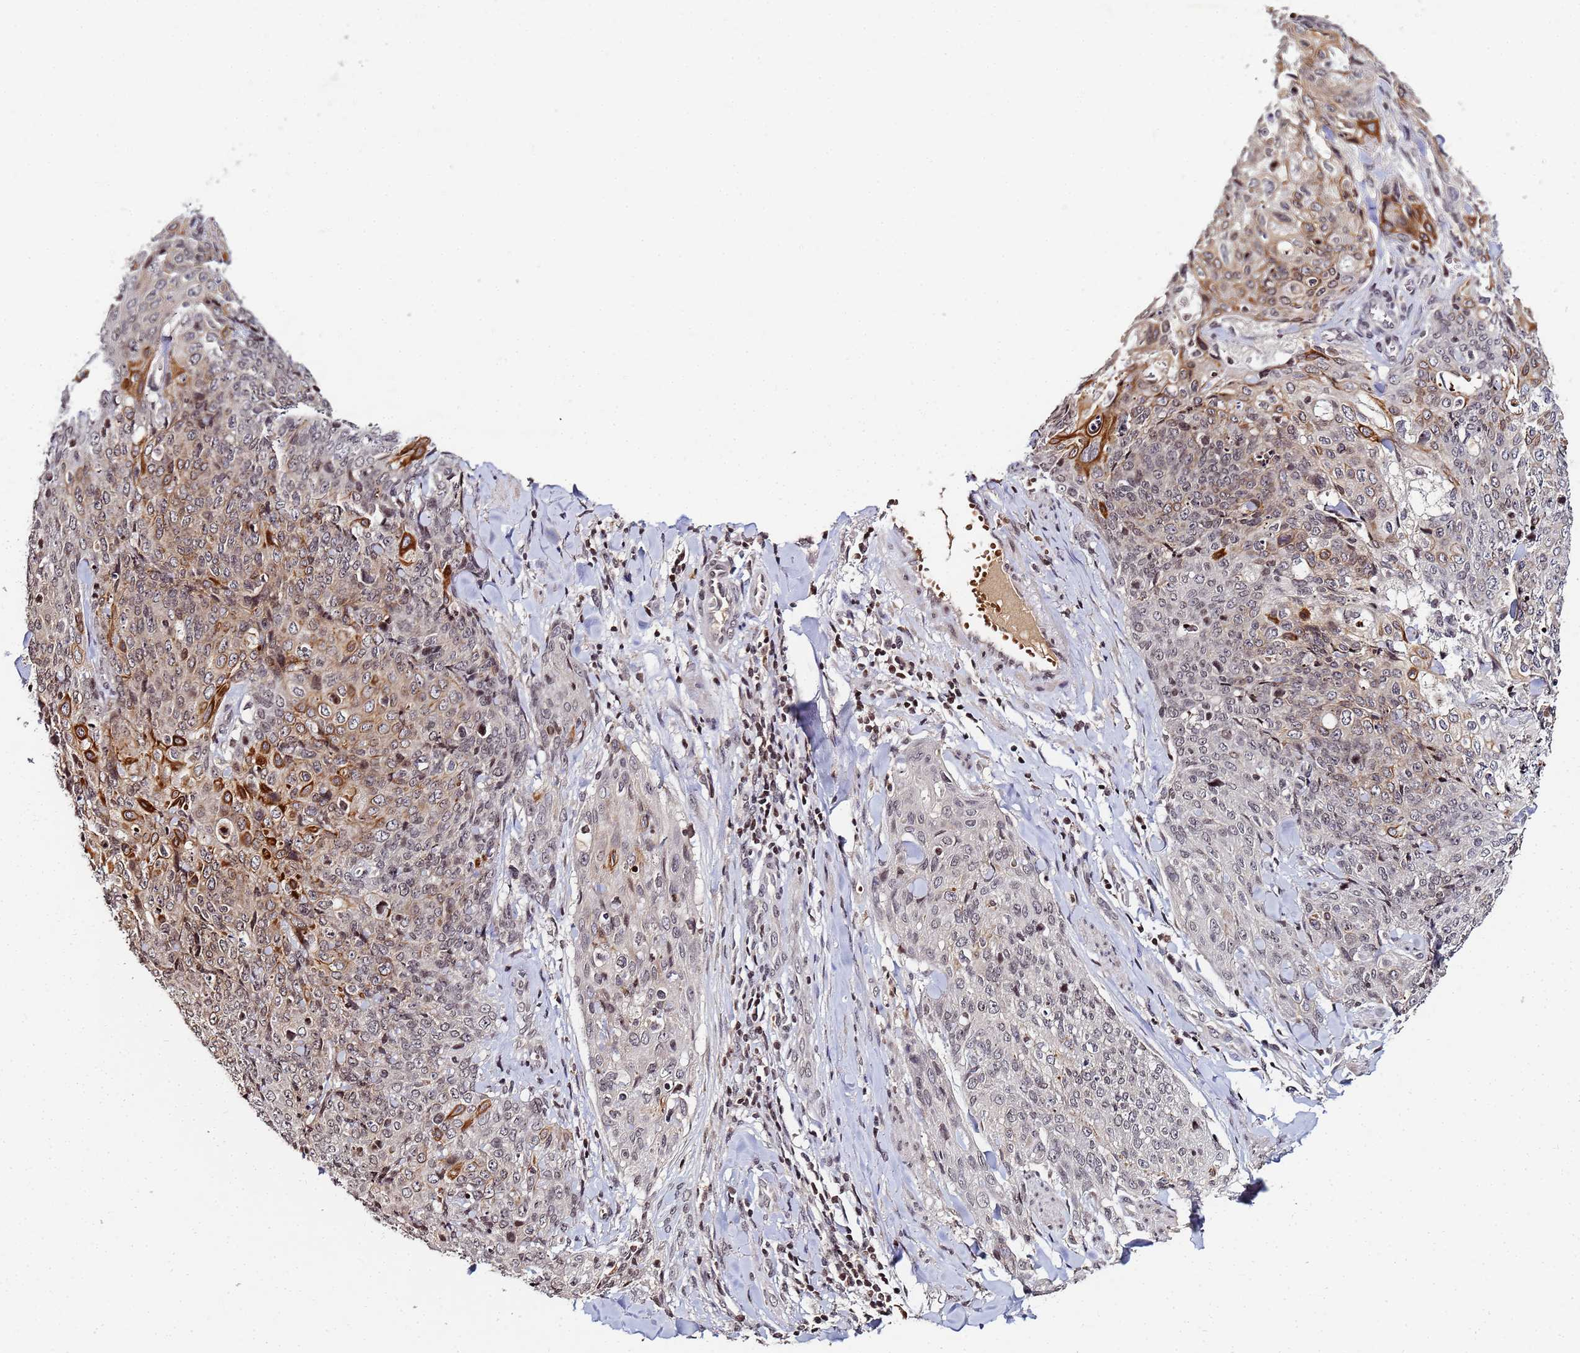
{"staining": {"intensity": "moderate", "quantity": "25%-75%", "location": "cytoplasmic/membranous"}, "tissue": "skin cancer", "cell_type": "Tumor cells", "image_type": "cancer", "snomed": [{"axis": "morphology", "description": "Squamous cell carcinoma, NOS"}, {"axis": "topography", "description": "Skin"}, {"axis": "topography", "description": "Vulva"}], "caption": "Tumor cells display medium levels of moderate cytoplasmic/membranous expression in about 25%-75% of cells in human squamous cell carcinoma (skin). The protein of interest is stained brown, and the nuclei are stained in blue (DAB (3,3'-diaminobenzidine) IHC with brightfield microscopy, high magnification).", "gene": "FZD4", "patient": {"sex": "female", "age": 85}}